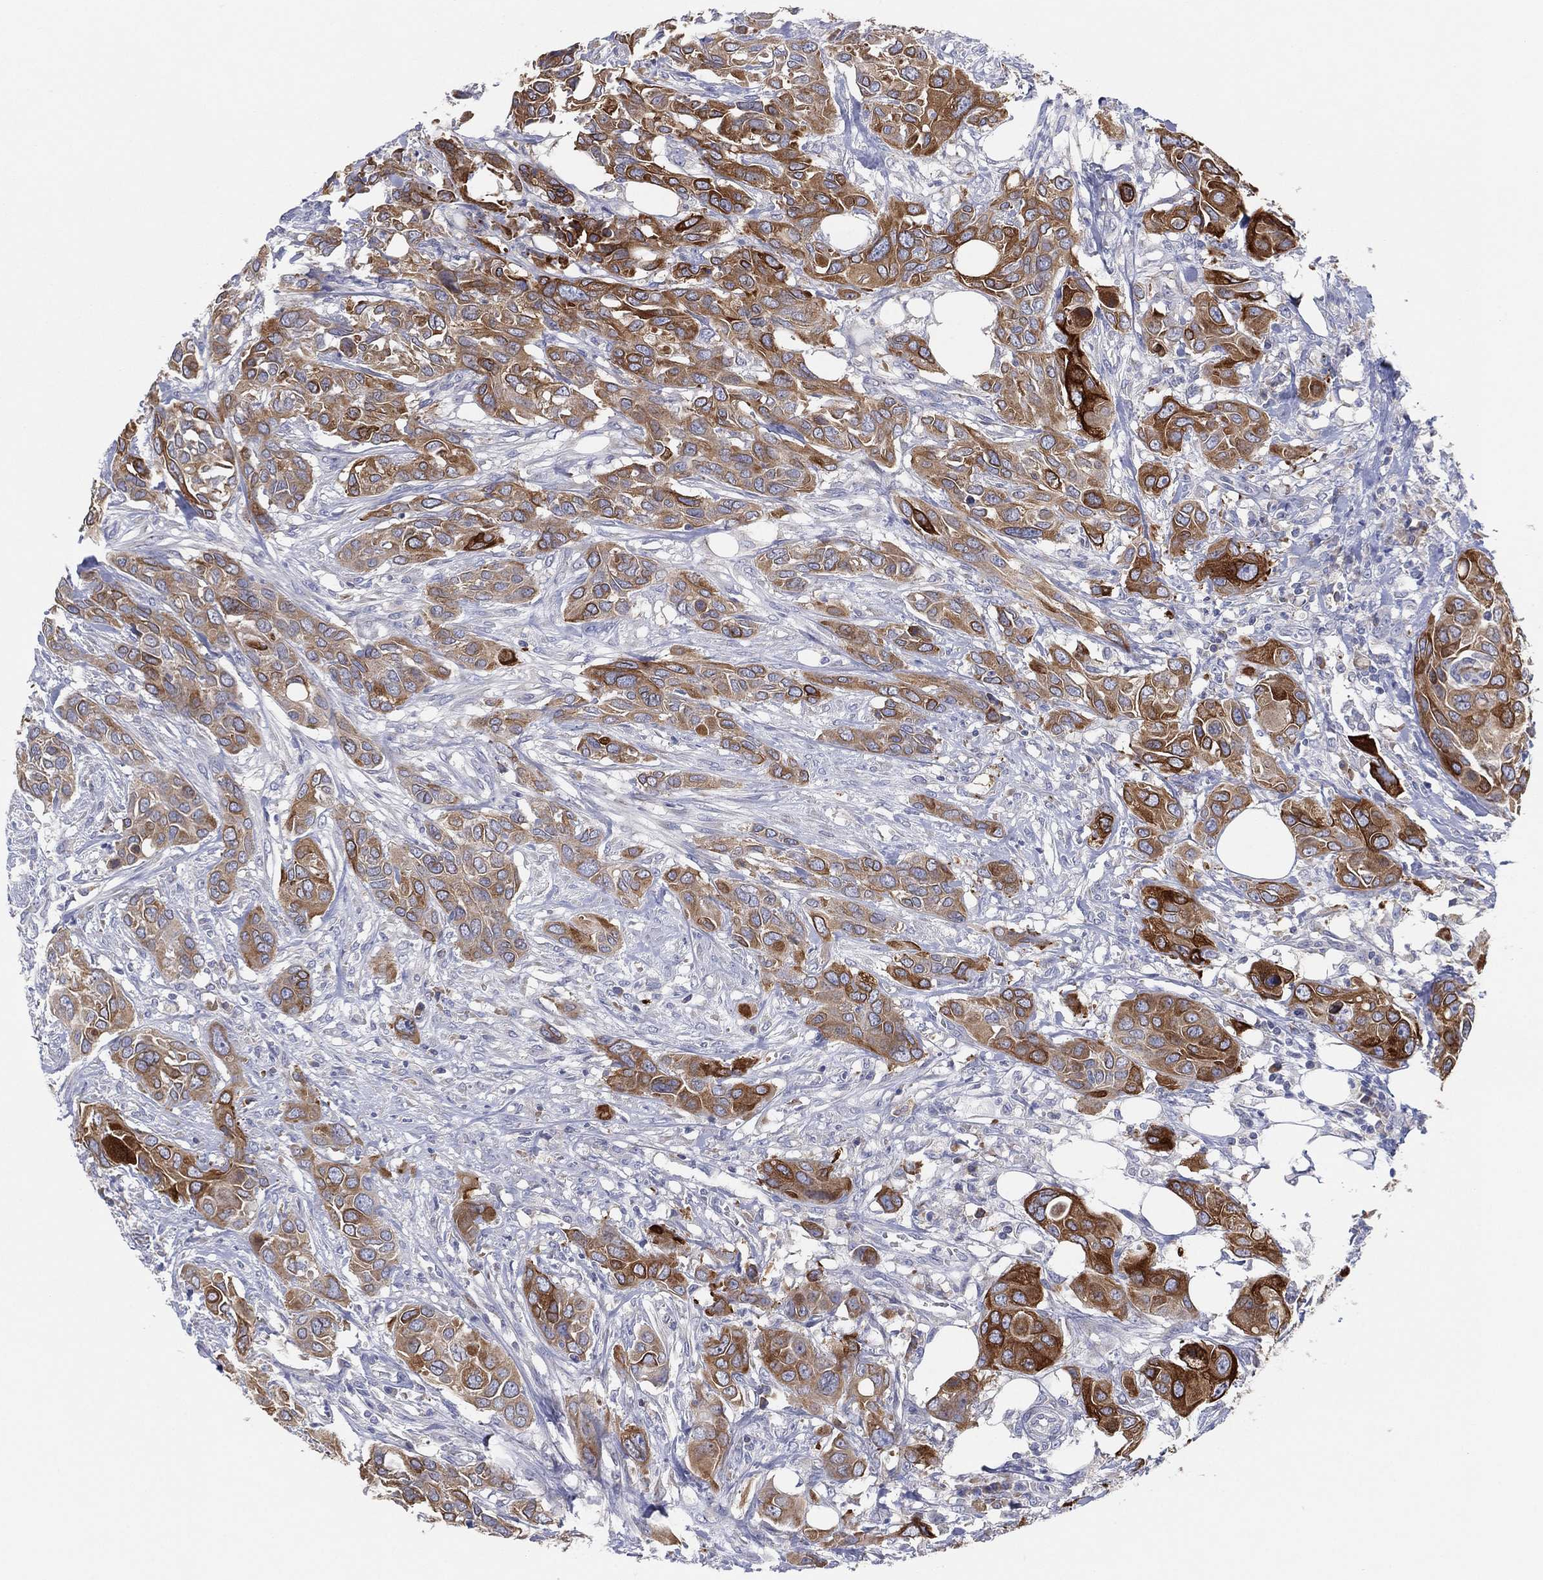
{"staining": {"intensity": "strong", "quantity": "25%-75%", "location": "cytoplasmic/membranous"}, "tissue": "urothelial cancer", "cell_type": "Tumor cells", "image_type": "cancer", "snomed": [{"axis": "morphology", "description": "Urothelial carcinoma, NOS"}, {"axis": "morphology", "description": "Urothelial carcinoma, High grade"}, {"axis": "topography", "description": "Urinary bladder"}], "caption": "IHC of transitional cell carcinoma exhibits high levels of strong cytoplasmic/membranous expression in approximately 25%-75% of tumor cells.", "gene": "TMEM40", "patient": {"sex": "male", "age": 63}}